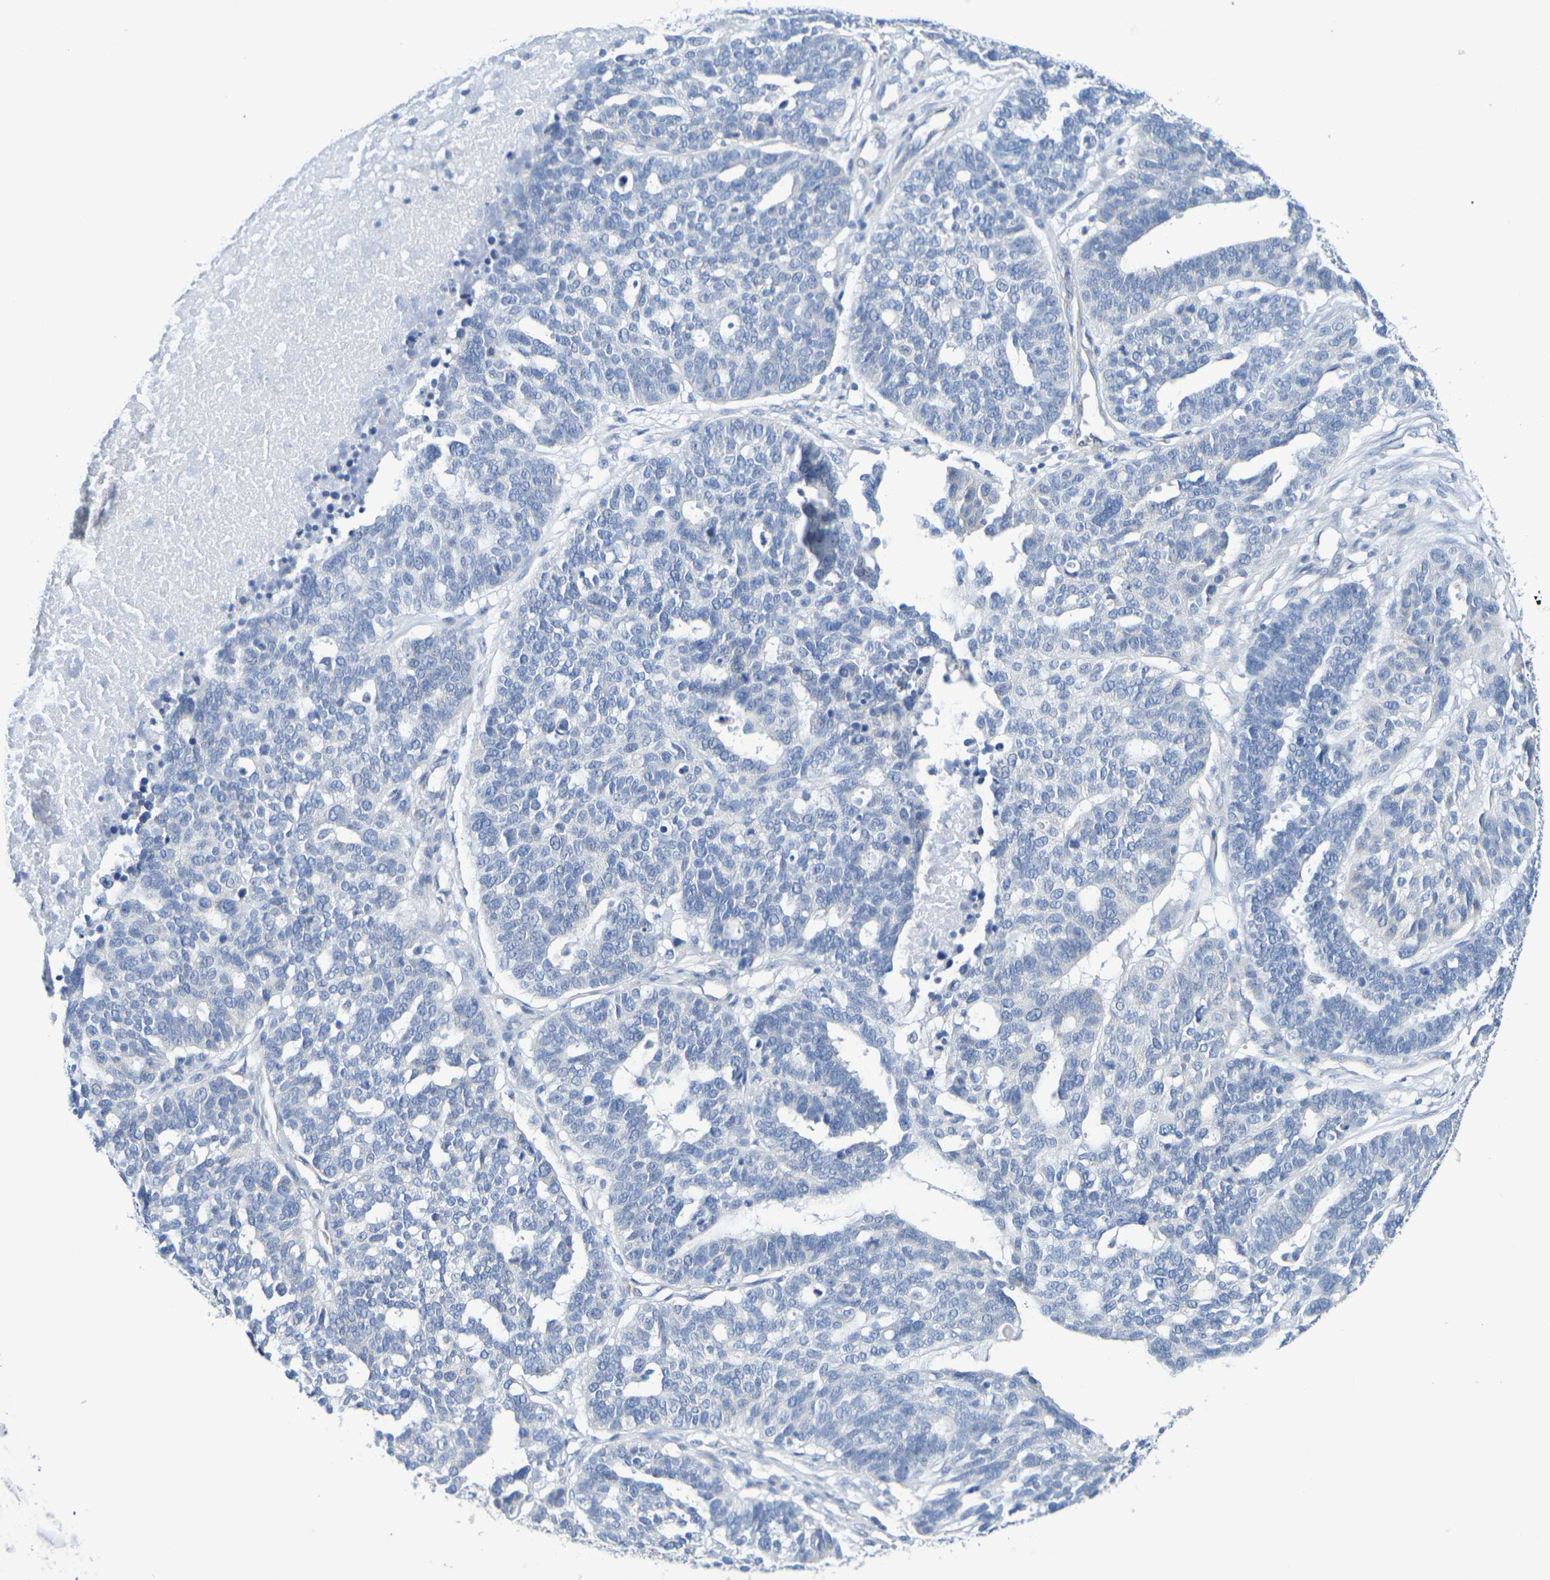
{"staining": {"intensity": "negative", "quantity": "none", "location": "none"}, "tissue": "ovarian cancer", "cell_type": "Tumor cells", "image_type": "cancer", "snomed": [{"axis": "morphology", "description": "Cystadenocarcinoma, serous, NOS"}, {"axis": "topography", "description": "Ovary"}], "caption": "There is no significant positivity in tumor cells of ovarian serous cystadenocarcinoma.", "gene": "TMCC3", "patient": {"sex": "female", "age": 59}}